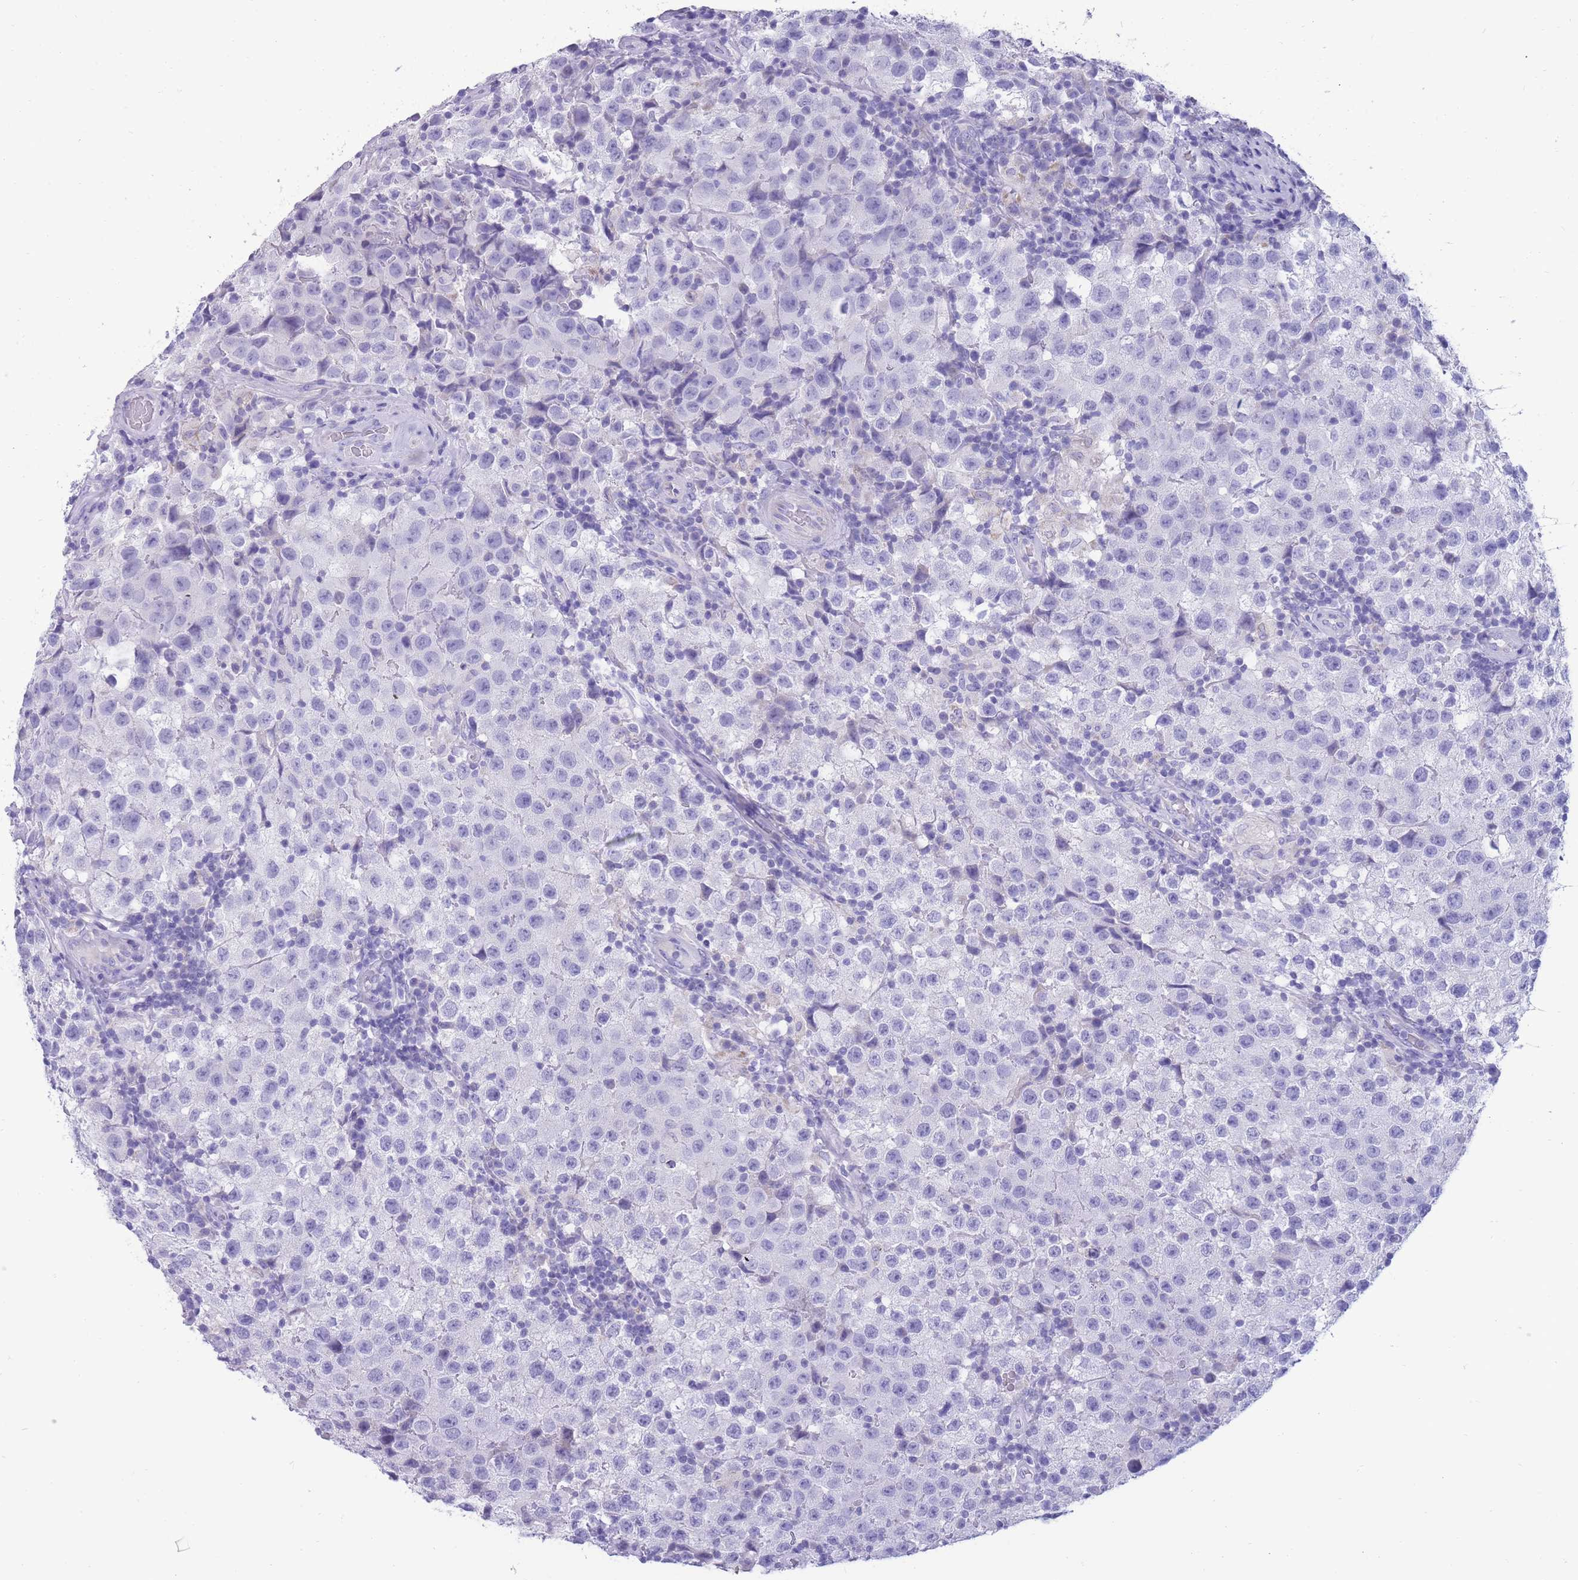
{"staining": {"intensity": "negative", "quantity": "none", "location": "none"}, "tissue": "testis cancer", "cell_type": "Tumor cells", "image_type": "cancer", "snomed": [{"axis": "morphology", "description": "Seminoma, NOS"}, {"axis": "morphology", "description": "Carcinoma, Embryonal, NOS"}, {"axis": "topography", "description": "Testis"}], "caption": "Immunohistochemistry image of embryonal carcinoma (testis) stained for a protein (brown), which exhibits no positivity in tumor cells.", "gene": "INTS2", "patient": {"sex": "male", "age": 41}}